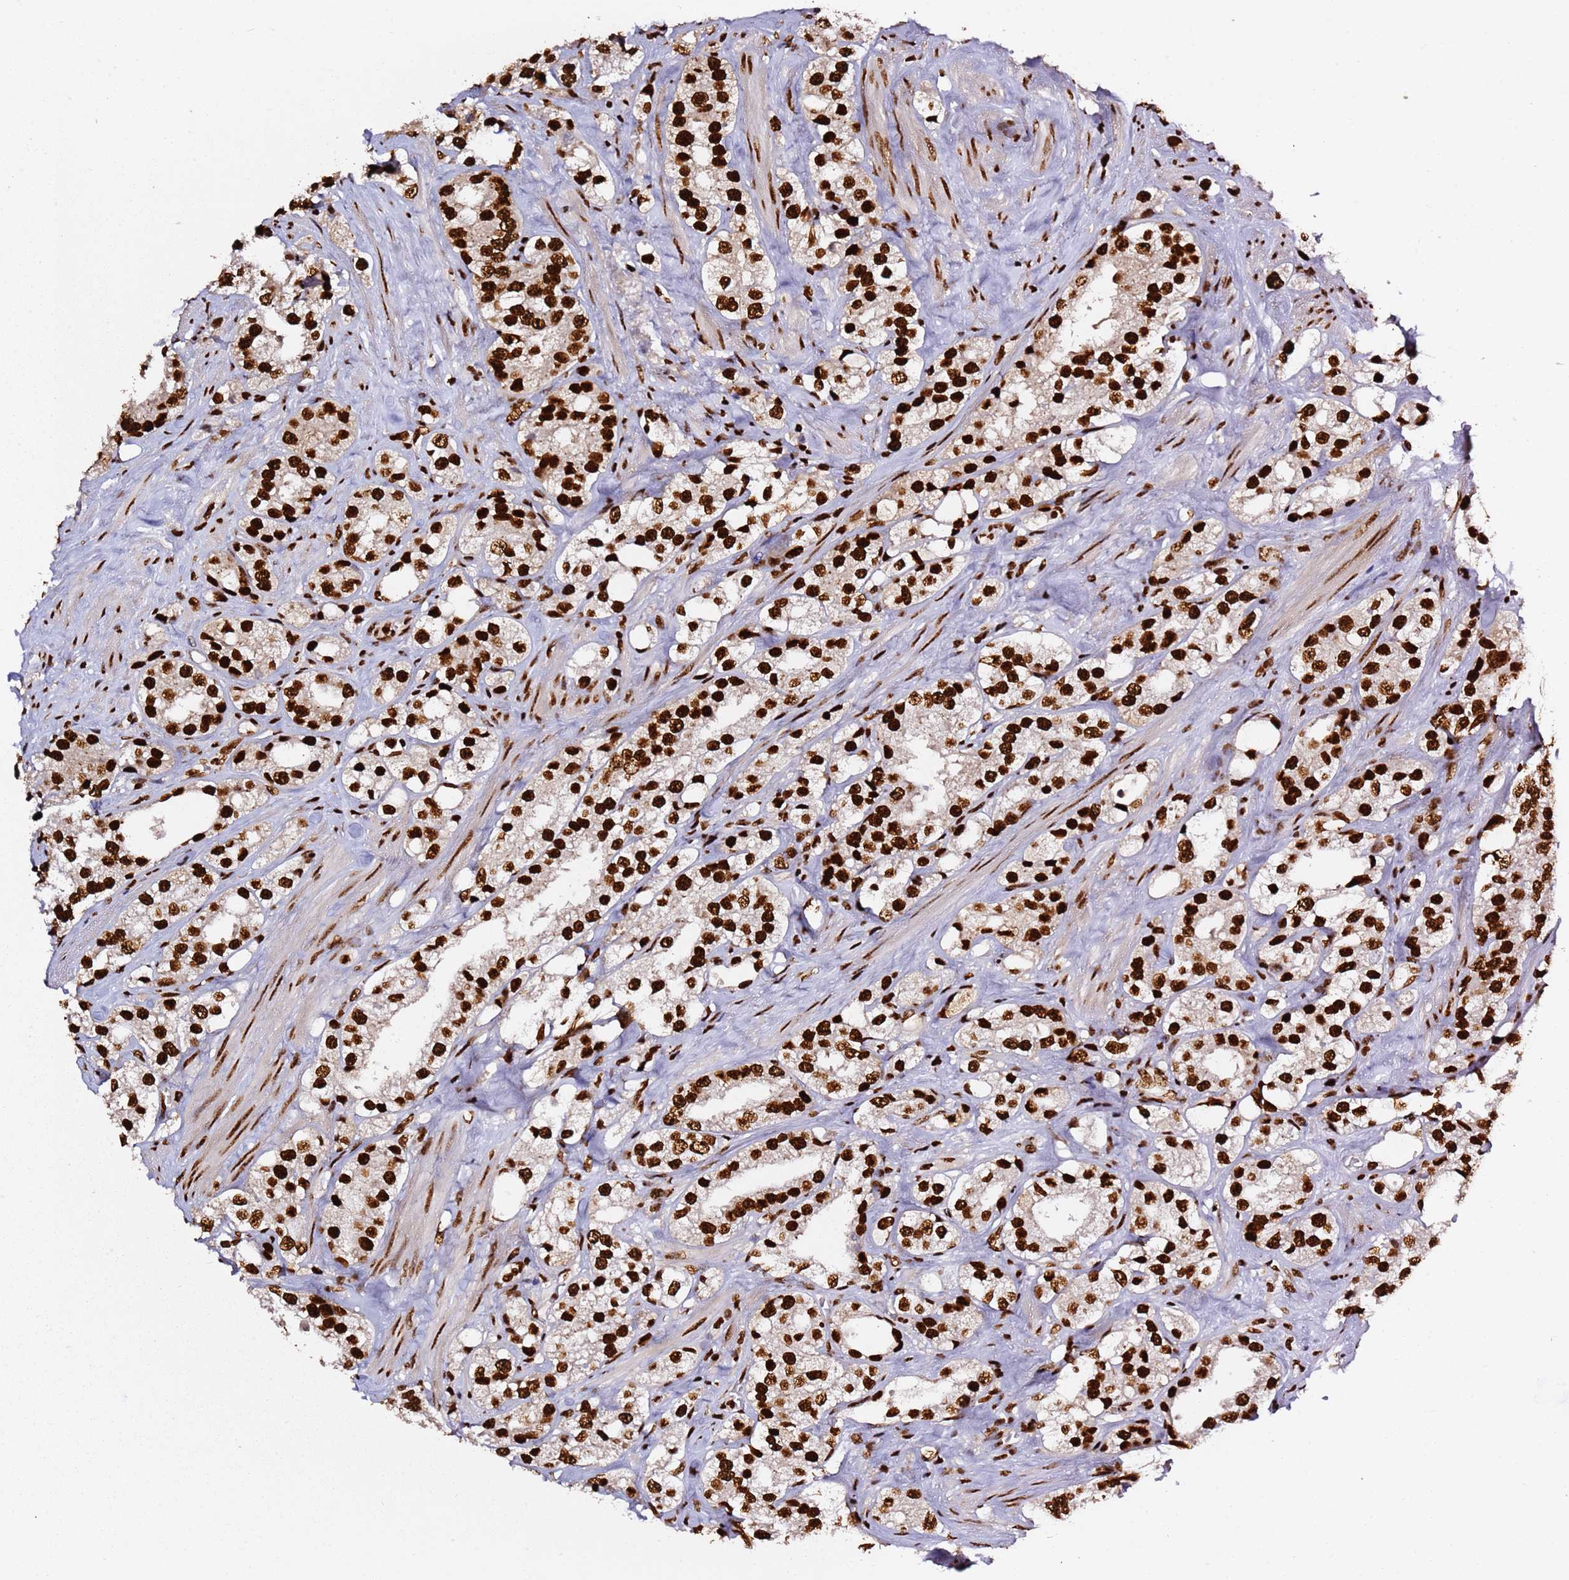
{"staining": {"intensity": "strong", "quantity": ">75%", "location": "nuclear"}, "tissue": "prostate cancer", "cell_type": "Tumor cells", "image_type": "cancer", "snomed": [{"axis": "morphology", "description": "Adenocarcinoma, NOS"}, {"axis": "topography", "description": "Prostate"}], "caption": "The immunohistochemical stain shows strong nuclear expression in tumor cells of prostate cancer (adenocarcinoma) tissue.", "gene": "C6orf226", "patient": {"sex": "male", "age": 79}}